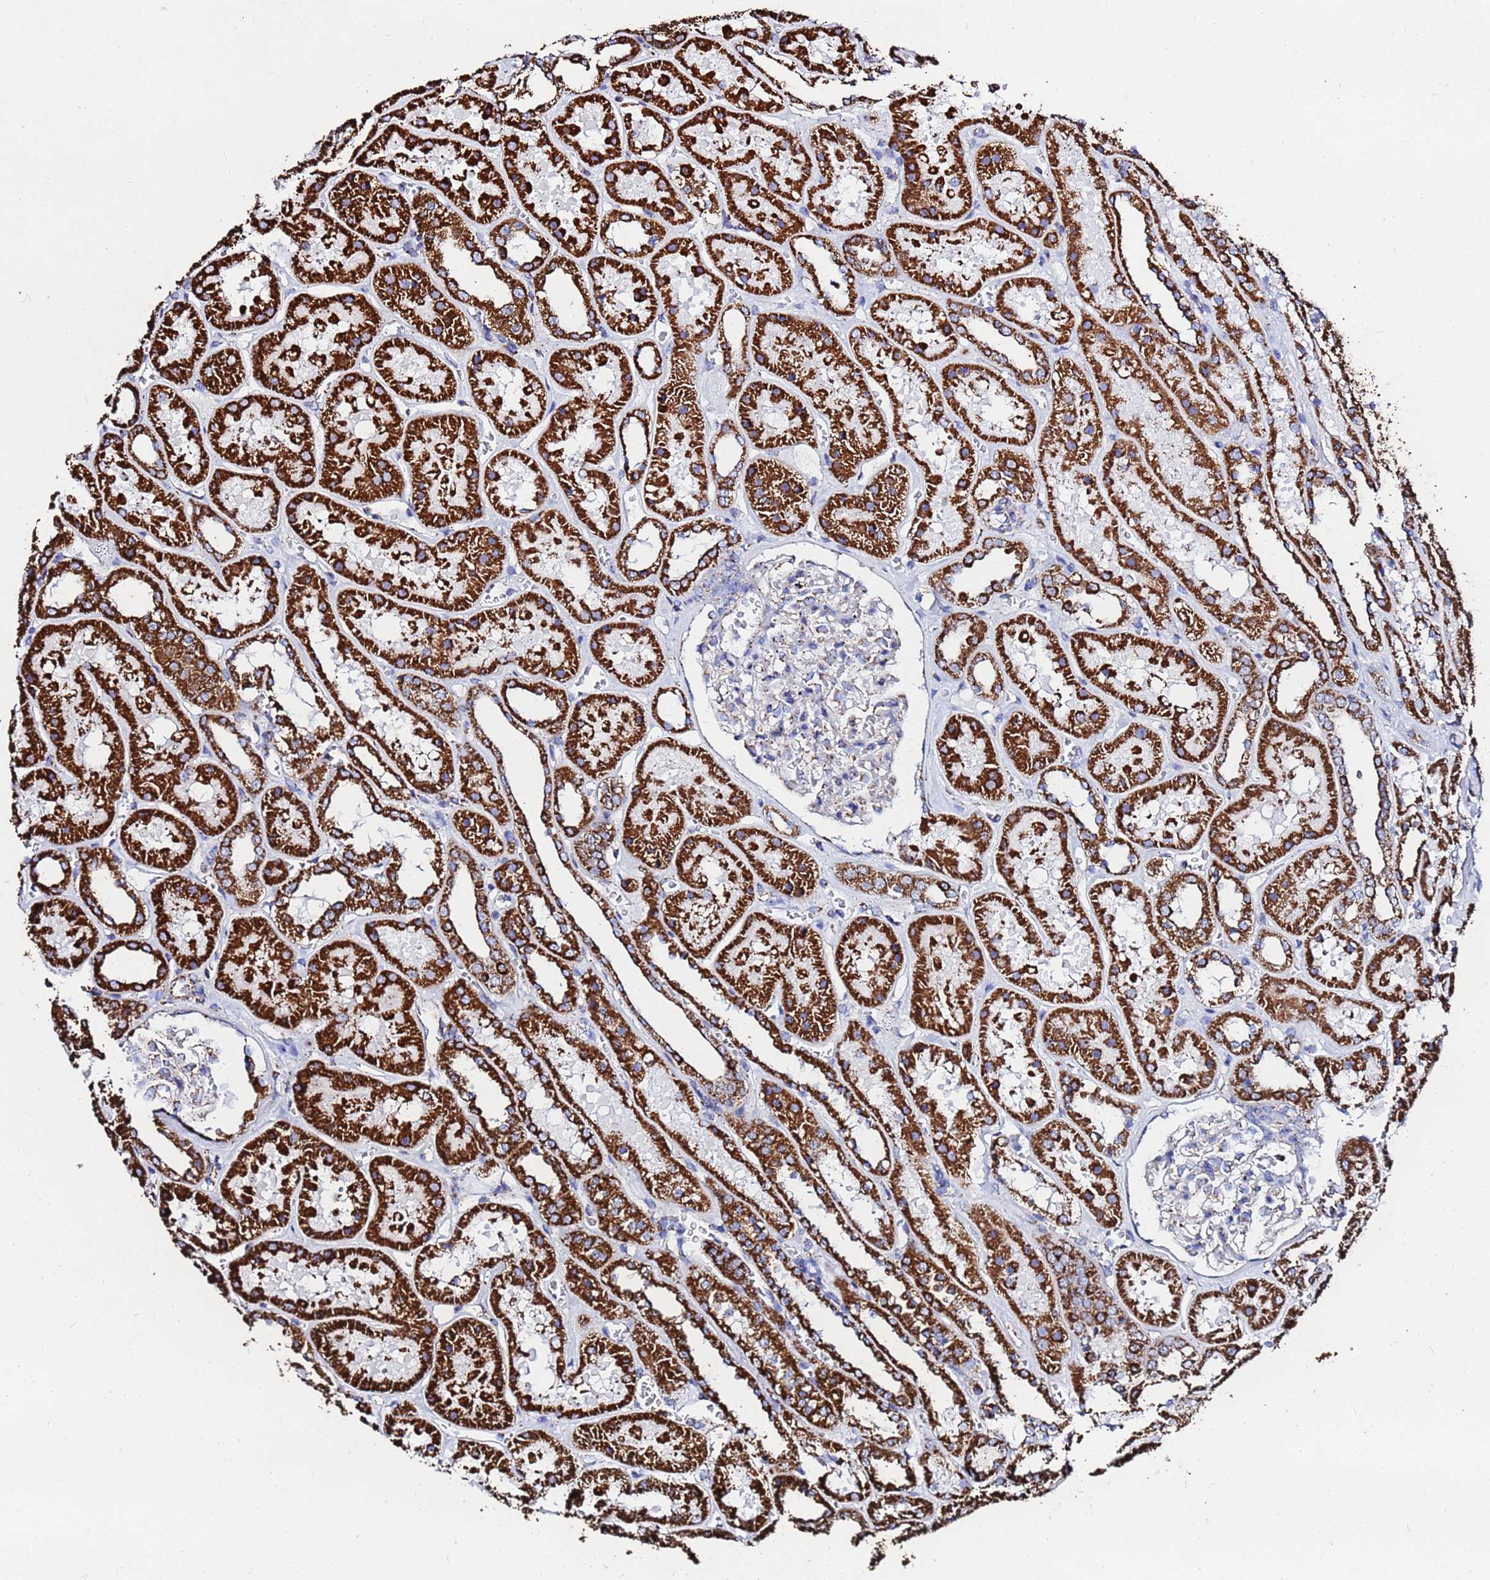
{"staining": {"intensity": "moderate", "quantity": "<25%", "location": "cytoplasmic/membranous"}, "tissue": "kidney", "cell_type": "Cells in glomeruli", "image_type": "normal", "snomed": [{"axis": "morphology", "description": "Normal tissue, NOS"}, {"axis": "topography", "description": "Kidney"}], "caption": "This image shows unremarkable kidney stained with IHC to label a protein in brown. The cytoplasmic/membranous of cells in glomeruli show moderate positivity for the protein. Nuclei are counter-stained blue.", "gene": "GLUD1", "patient": {"sex": "female", "age": 41}}